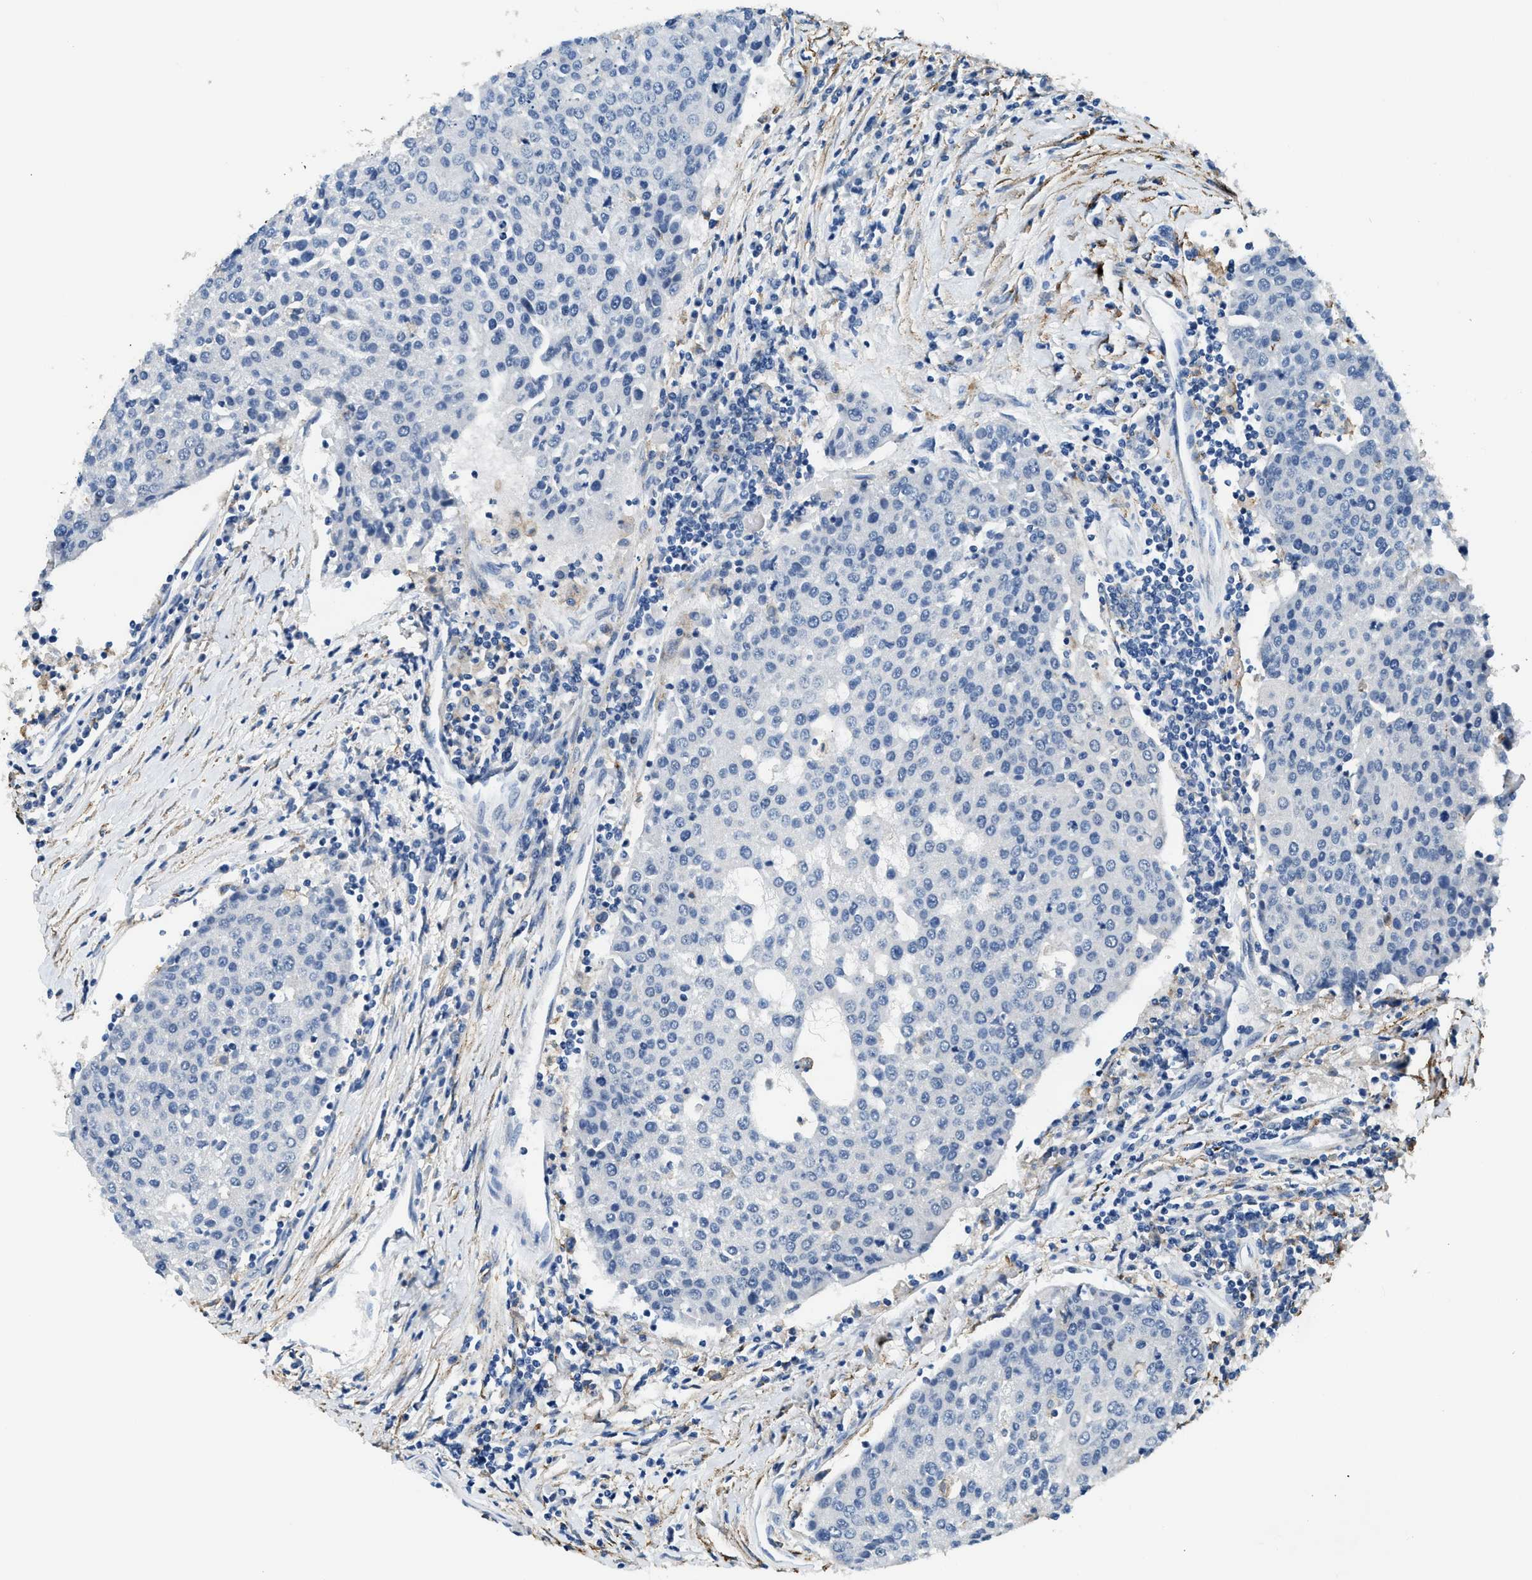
{"staining": {"intensity": "negative", "quantity": "none", "location": "none"}, "tissue": "urothelial cancer", "cell_type": "Tumor cells", "image_type": "cancer", "snomed": [{"axis": "morphology", "description": "Urothelial carcinoma, High grade"}, {"axis": "topography", "description": "Urinary bladder"}], "caption": "This is an immunohistochemistry photomicrograph of human high-grade urothelial carcinoma. There is no expression in tumor cells.", "gene": "LRP1", "patient": {"sex": "female", "age": 85}}